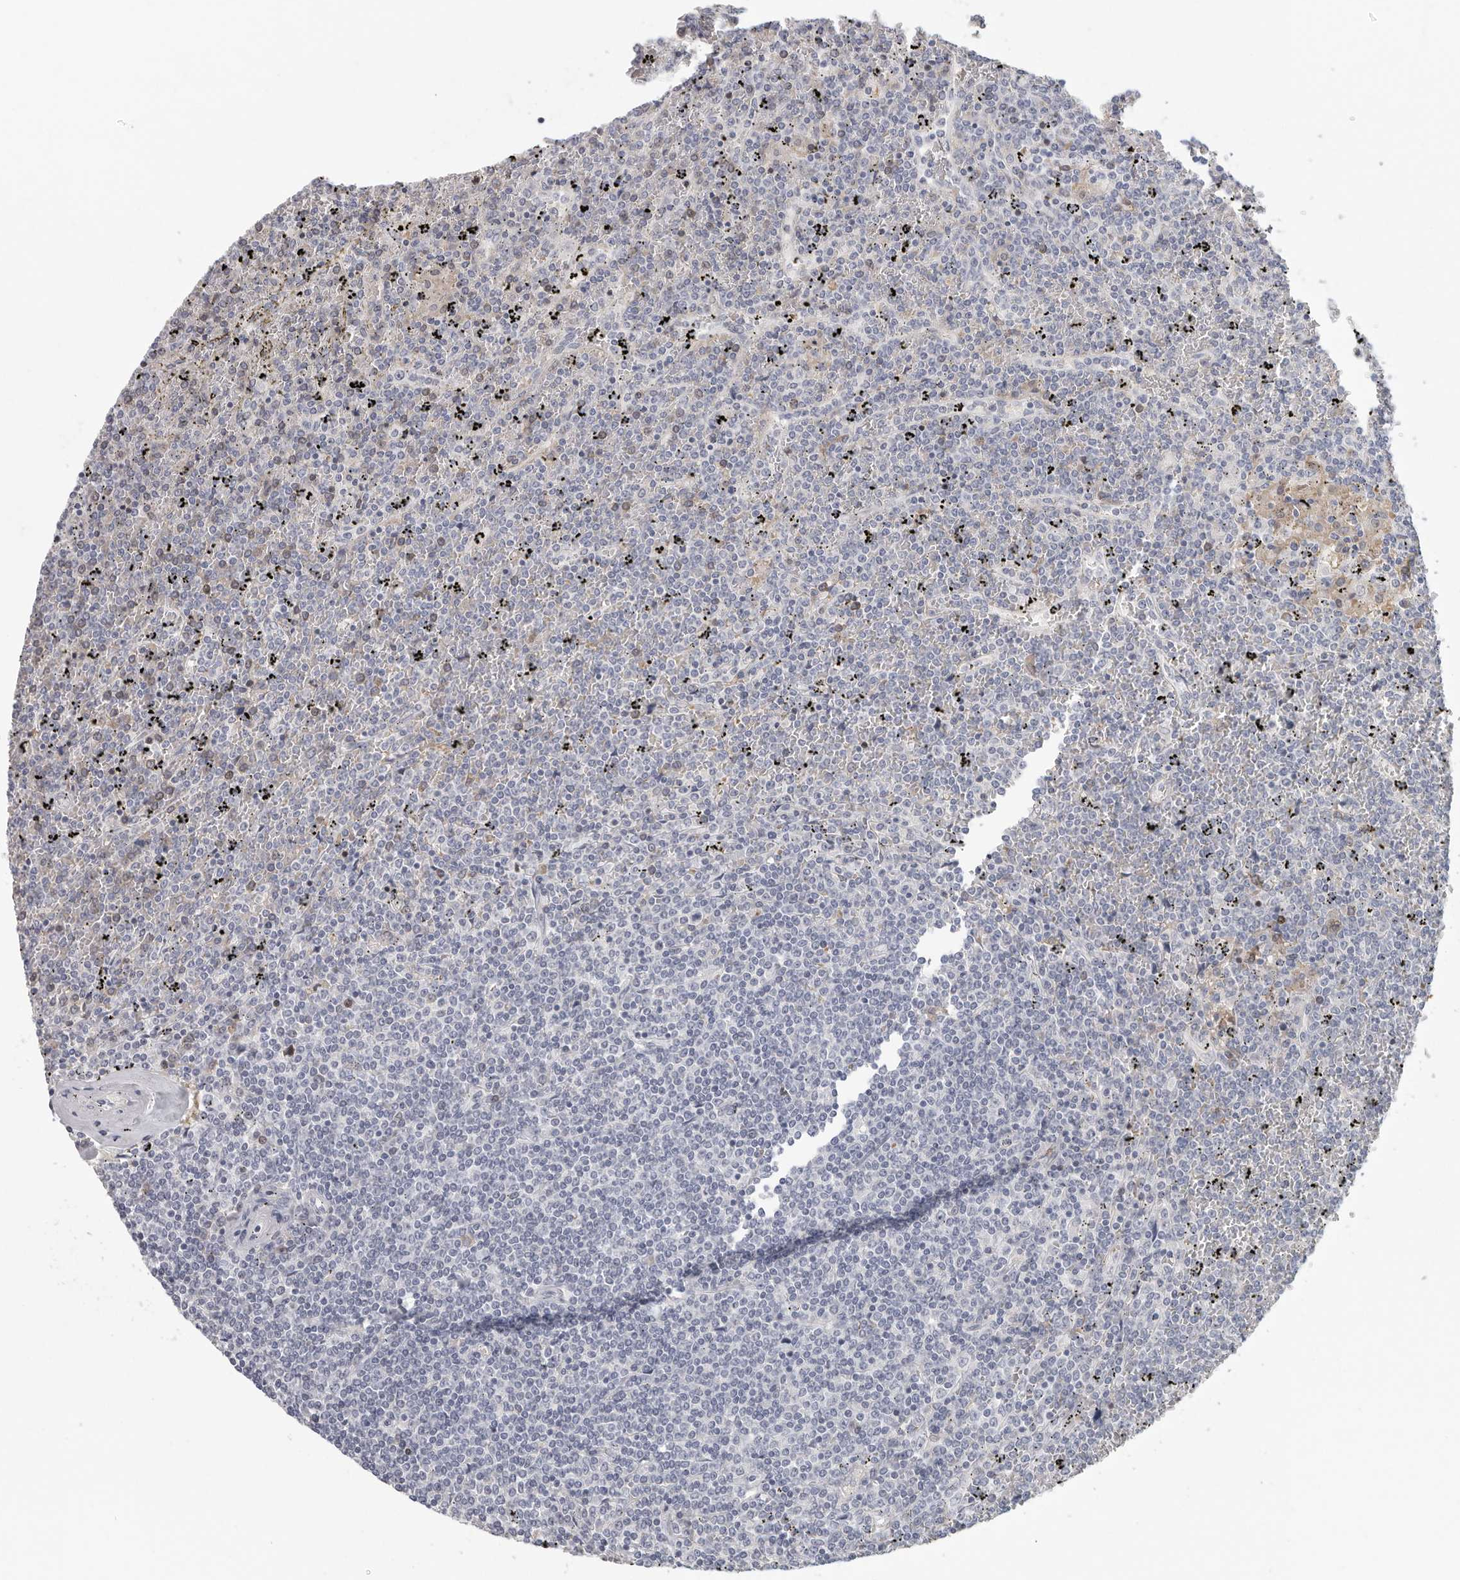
{"staining": {"intensity": "negative", "quantity": "none", "location": "none"}, "tissue": "lymphoma", "cell_type": "Tumor cells", "image_type": "cancer", "snomed": [{"axis": "morphology", "description": "Malignant lymphoma, non-Hodgkin's type, Low grade"}, {"axis": "topography", "description": "Spleen"}], "caption": "Malignant lymphoma, non-Hodgkin's type (low-grade) was stained to show a protein in brown. There is no significant positivity in tumor cells.", "gene": "DNAJC11", "patient": {"sex": "female", "age": 19}}